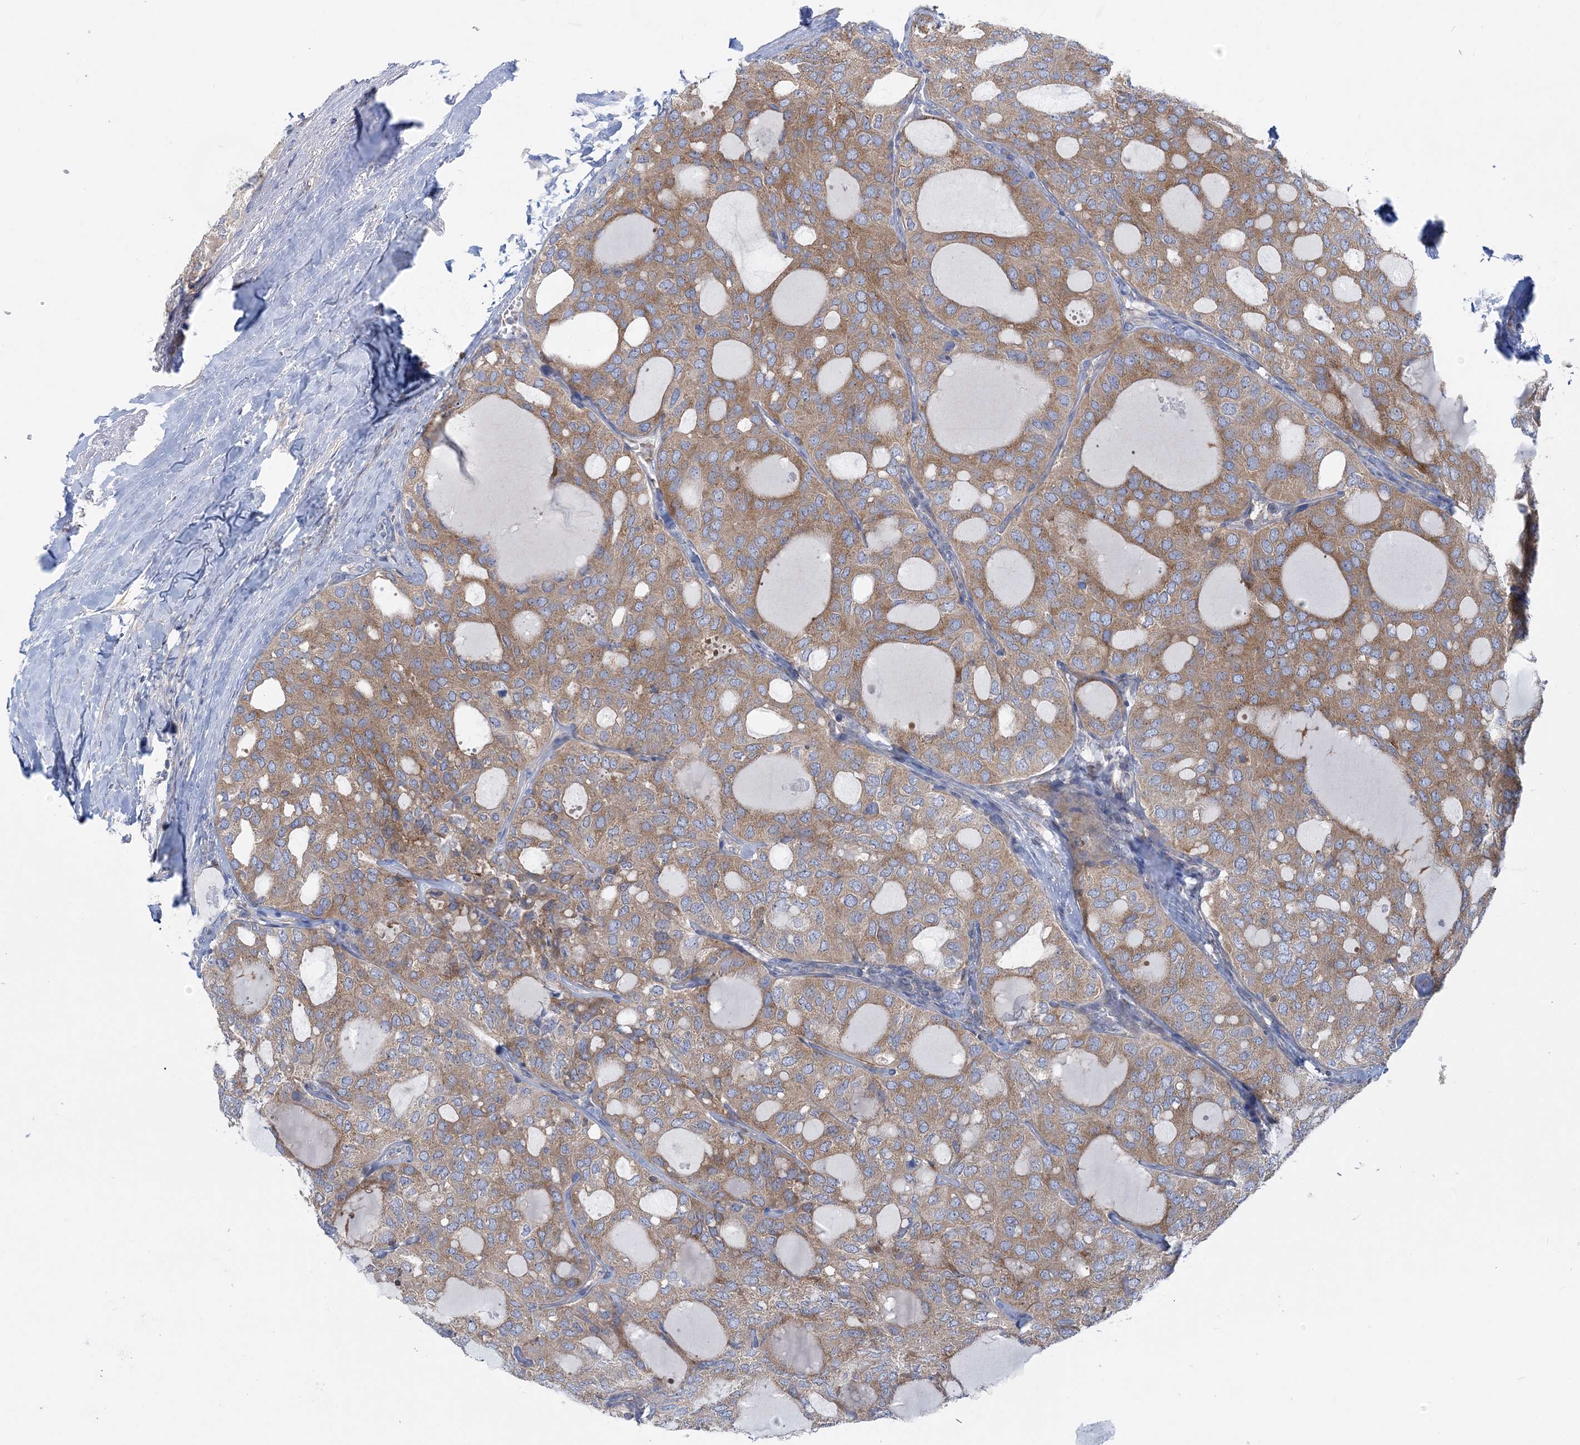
{"staining": {"intensity": "moderate", "quantity": ">75%", "location": "cytoplasmic/membranous"}, "tissue": "thyroid cancer", "cell_type": "Tumor cells", "image_type": "cancer", "snomed": [{"axis": "morphology", "description": "Follicular adenoma carcinoma, NOS"}, {"axis": "topography", "description": "Thyroid gland"}], "caption": "Immunohistochemical staining of human thyroid cancer (follicular adenoma carcinoma) reveals moderate cytoplasmic/membranous protein staining in approximately >75% of tumor cells. Using DAB (3,3'-diaminobenzidine) (brown) and hematoxylin (blue) stains, captured at high magnification using brightfield microscopy.", "gene": "FAM114A2", "patient": {"sex": "male", "age": 75}}